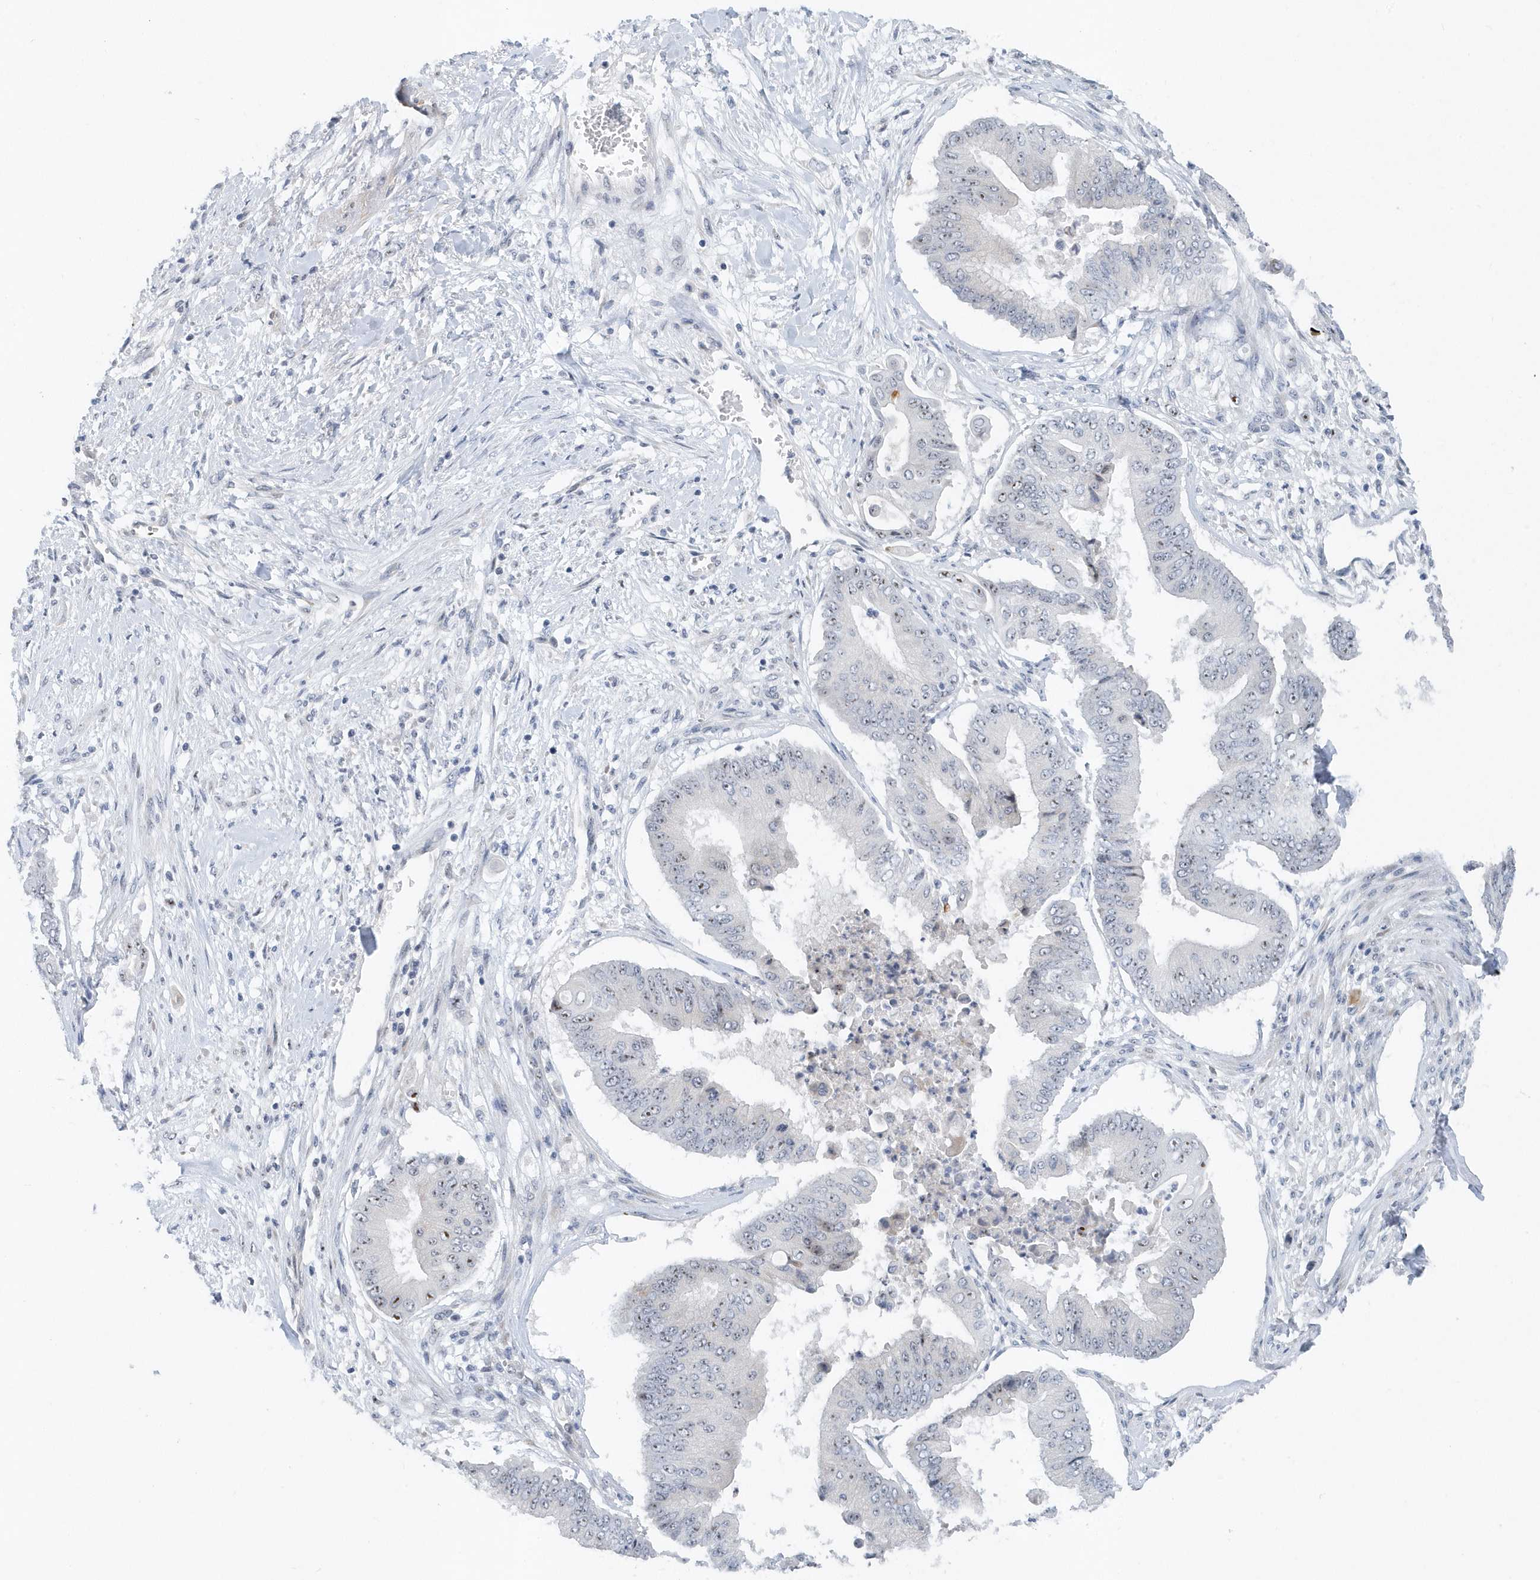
{"staining": {"intensity": "negative", "quantity": "none", "location": "none"}, "tissue": "pancreatic cancer", "cell_type": "Tumor cells", "image_type": "cancer", "snomed": [{"axis": "morphology", "description": "Adenocarcinoma, NOS"}, {"axis": "topography", "description": "Pancreas"}], "caption": "Tumor cells are negative for brown protein staining in pancreatic cancer (adenocarcinoma).", "gene": "RPF2", "patient": {"sex": "female", "age": 77}}